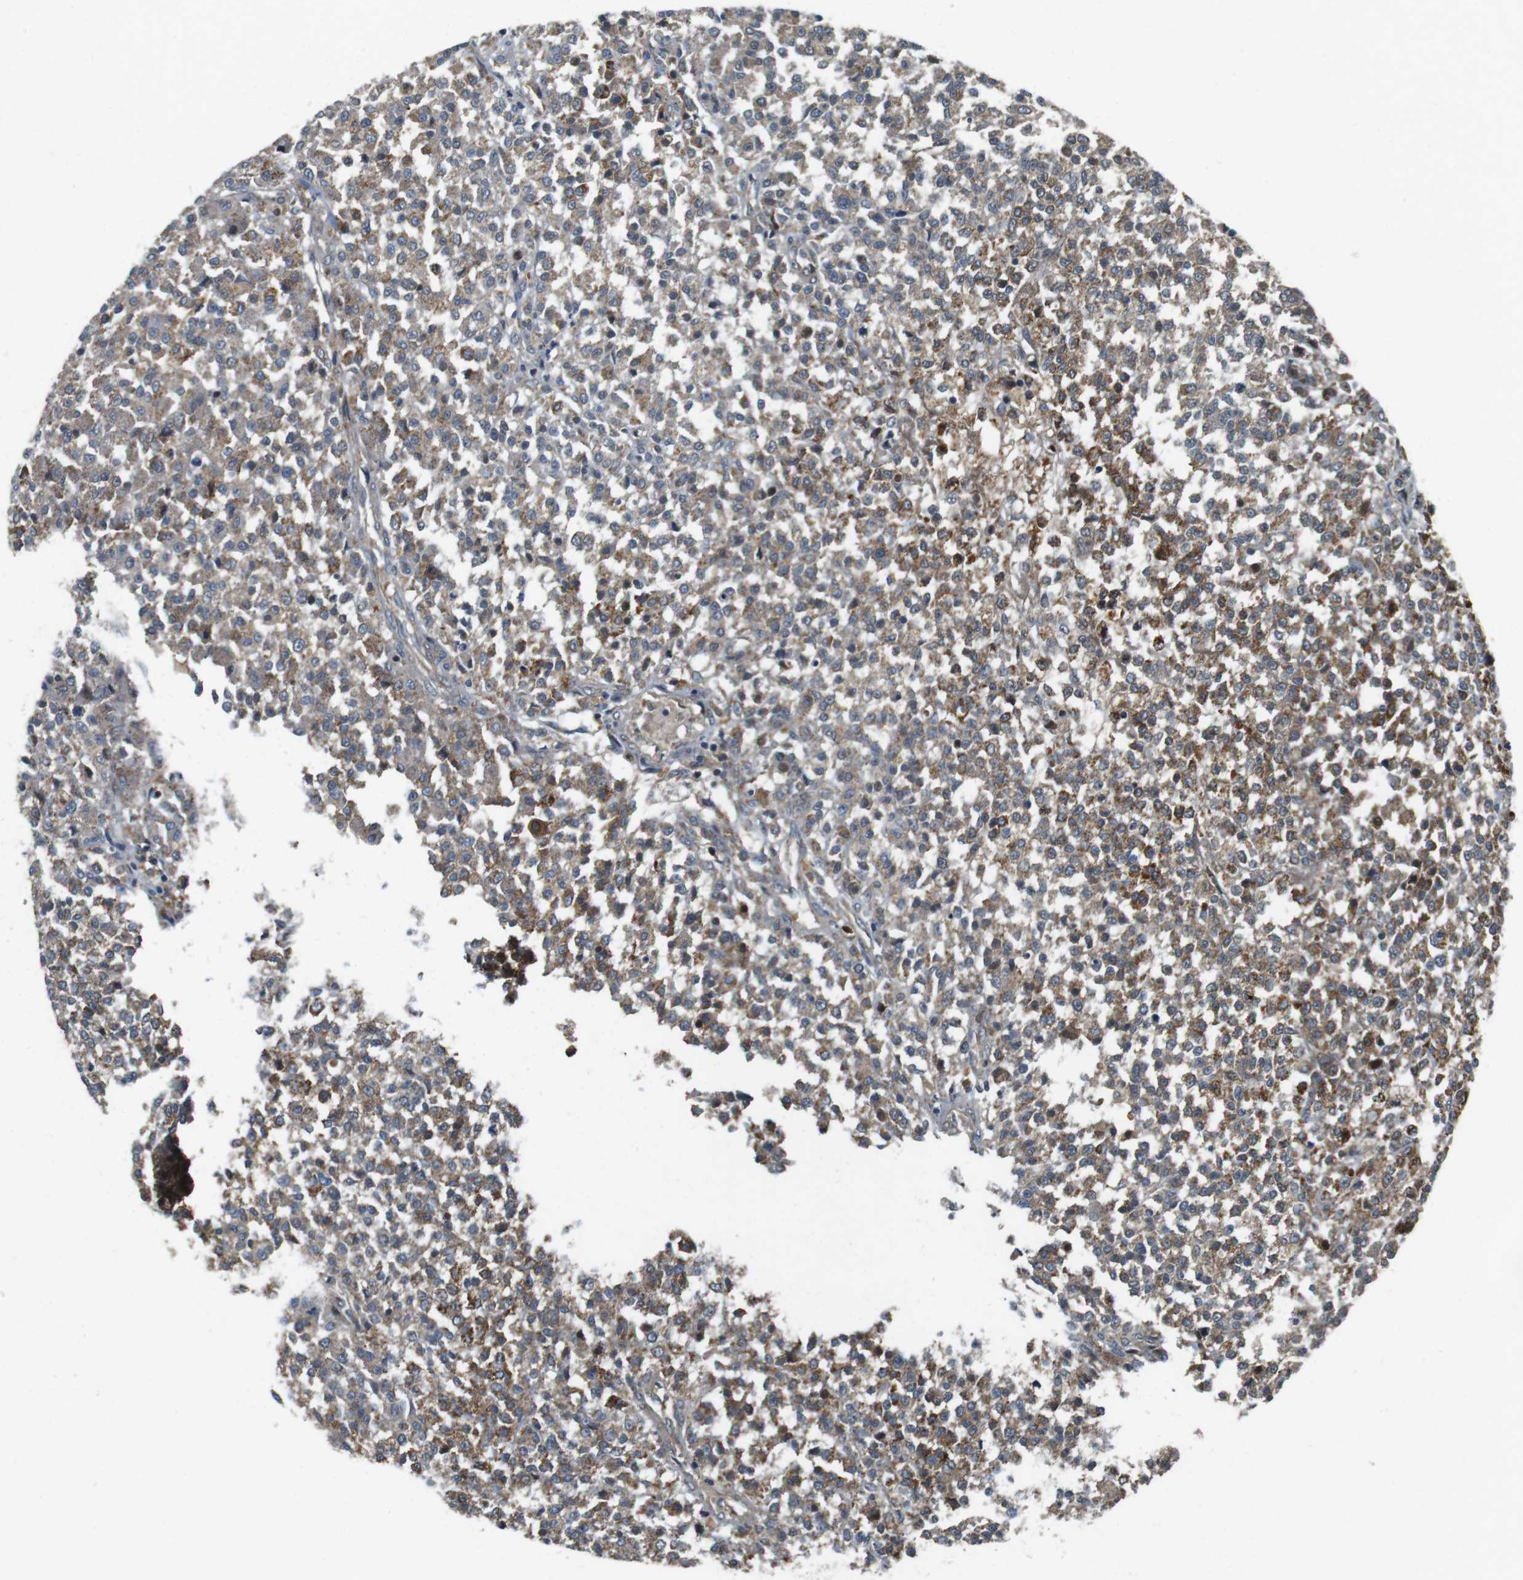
{"staining": {"intensity": "moderate", "quantity": "25%-75%", "location": "cytoplasmic/membranous"}, "tissue": "testis cancer", "cell_type": "Tumor cells", "image_type": "cancer", "snomed": [{"axis": "morphology", "description": "Seminoma, NOS"}, {"axis": "topography", "description": "Testis"}], "caption": "Tumor cells display medium levels of moderate cytoplasmic/membranous expression in approximately 25%-75% of cells in human testis cancer.", "gene": "IFFO2", "patient": {"sex": "male", "age": 59}}